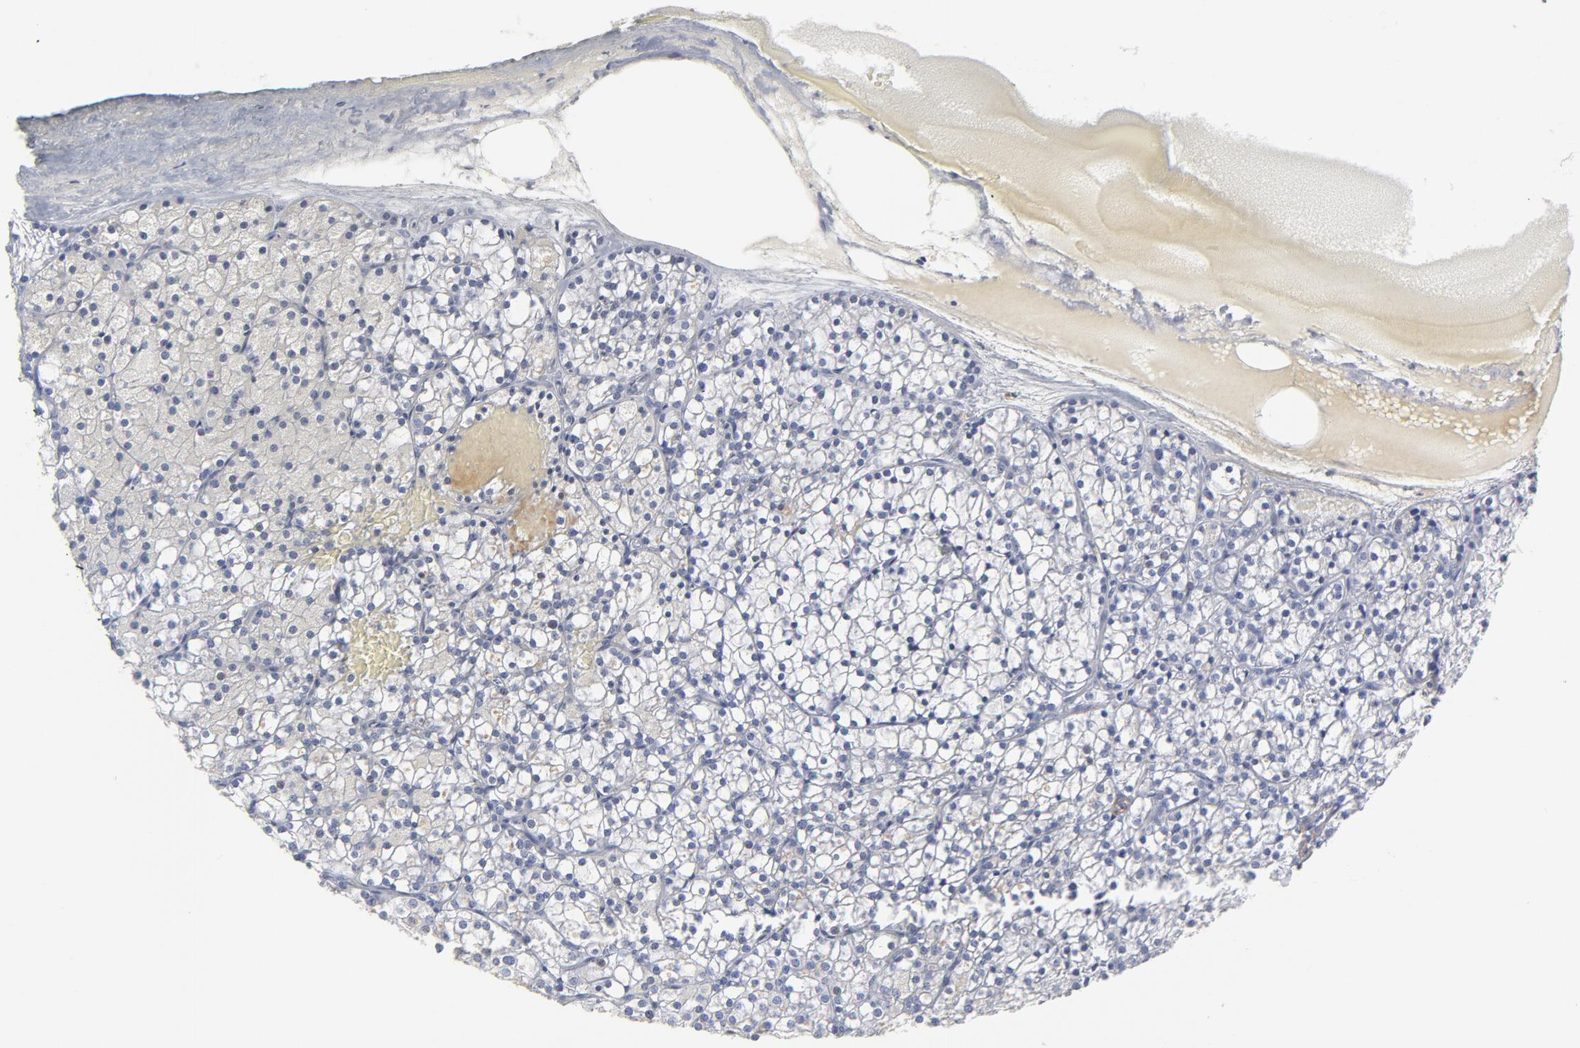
{"staining": {"intensity": "moderate", "quantity": "25%-75%", "location": "nuclear"}, "tissue": "parathyroid gland", "cell_type": "Glandular cells", "image_type": "normal", "snomed": [{"axis": "morphology", "description": "Normal tissue, NOS"}, {"axis": "topography", "description": "Parathyroid gland"}], "caption": "This micrograph displays IHC staining of unremarkable parathyroid gland, with medium moderate nuclear positivity in about 25%-75% of glandular cells.", "gene": "CTCF", "patient": {"sex": "female", "age": 63}}